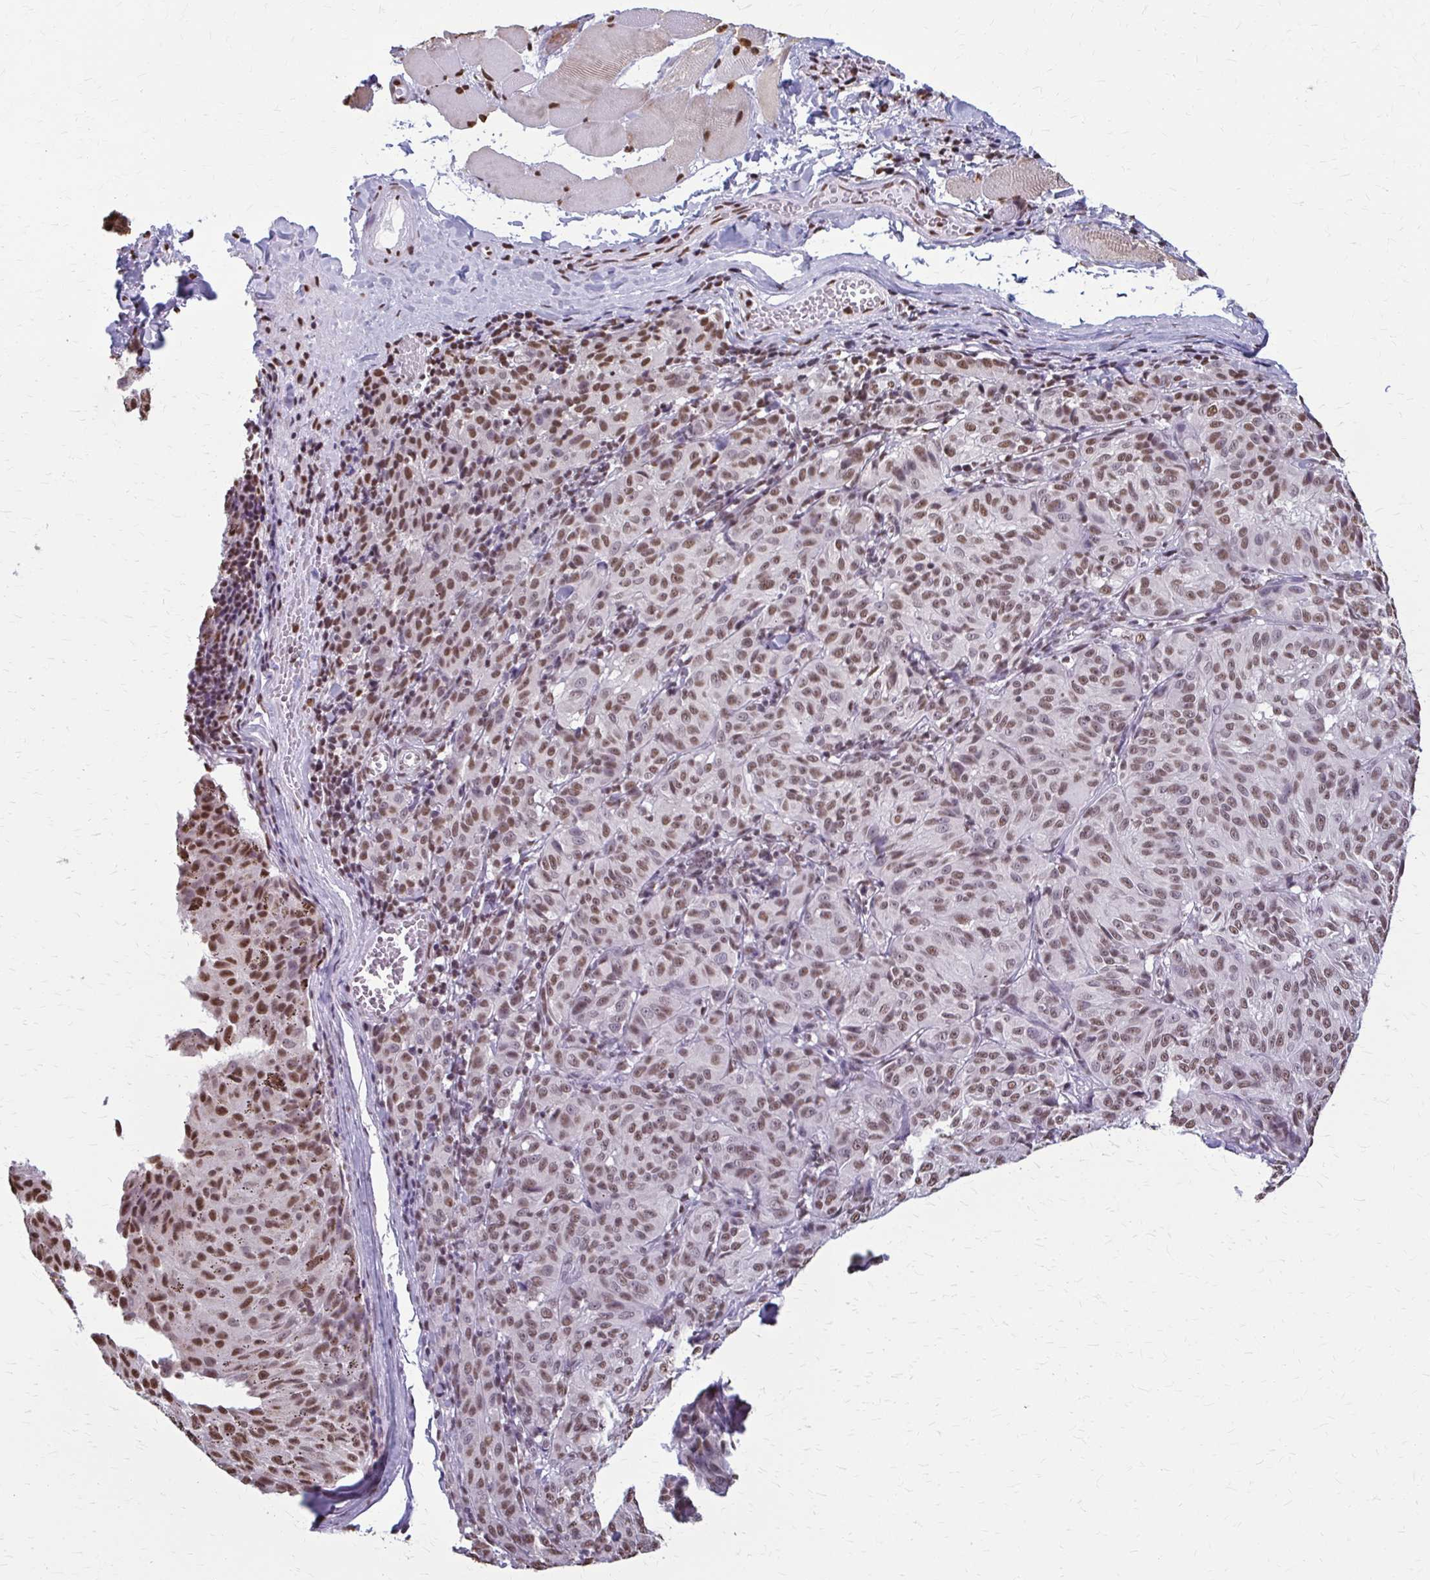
{"staining": {"intensity": "moderate", "quantity": ">75%", "location": "nuclear"}, "tissue": "melanoma", "cell_type": "Tumor cells", "image_type": "cancer", "snomed": [{"axis": "morphology", "description": "Malignant melanoma, NOS"}, {"axis": "topography", "description": "Skin"}], "caption": "Melanoma stained for a protein shows moderate nuclear positivity in tumor cells. Using DAB (brown) and hematoxylin (blue) stains, captured at high magnification using brightfield microscopy.", "gene": "SNRPA", "patient": {"sex": "female", "age": 72}}